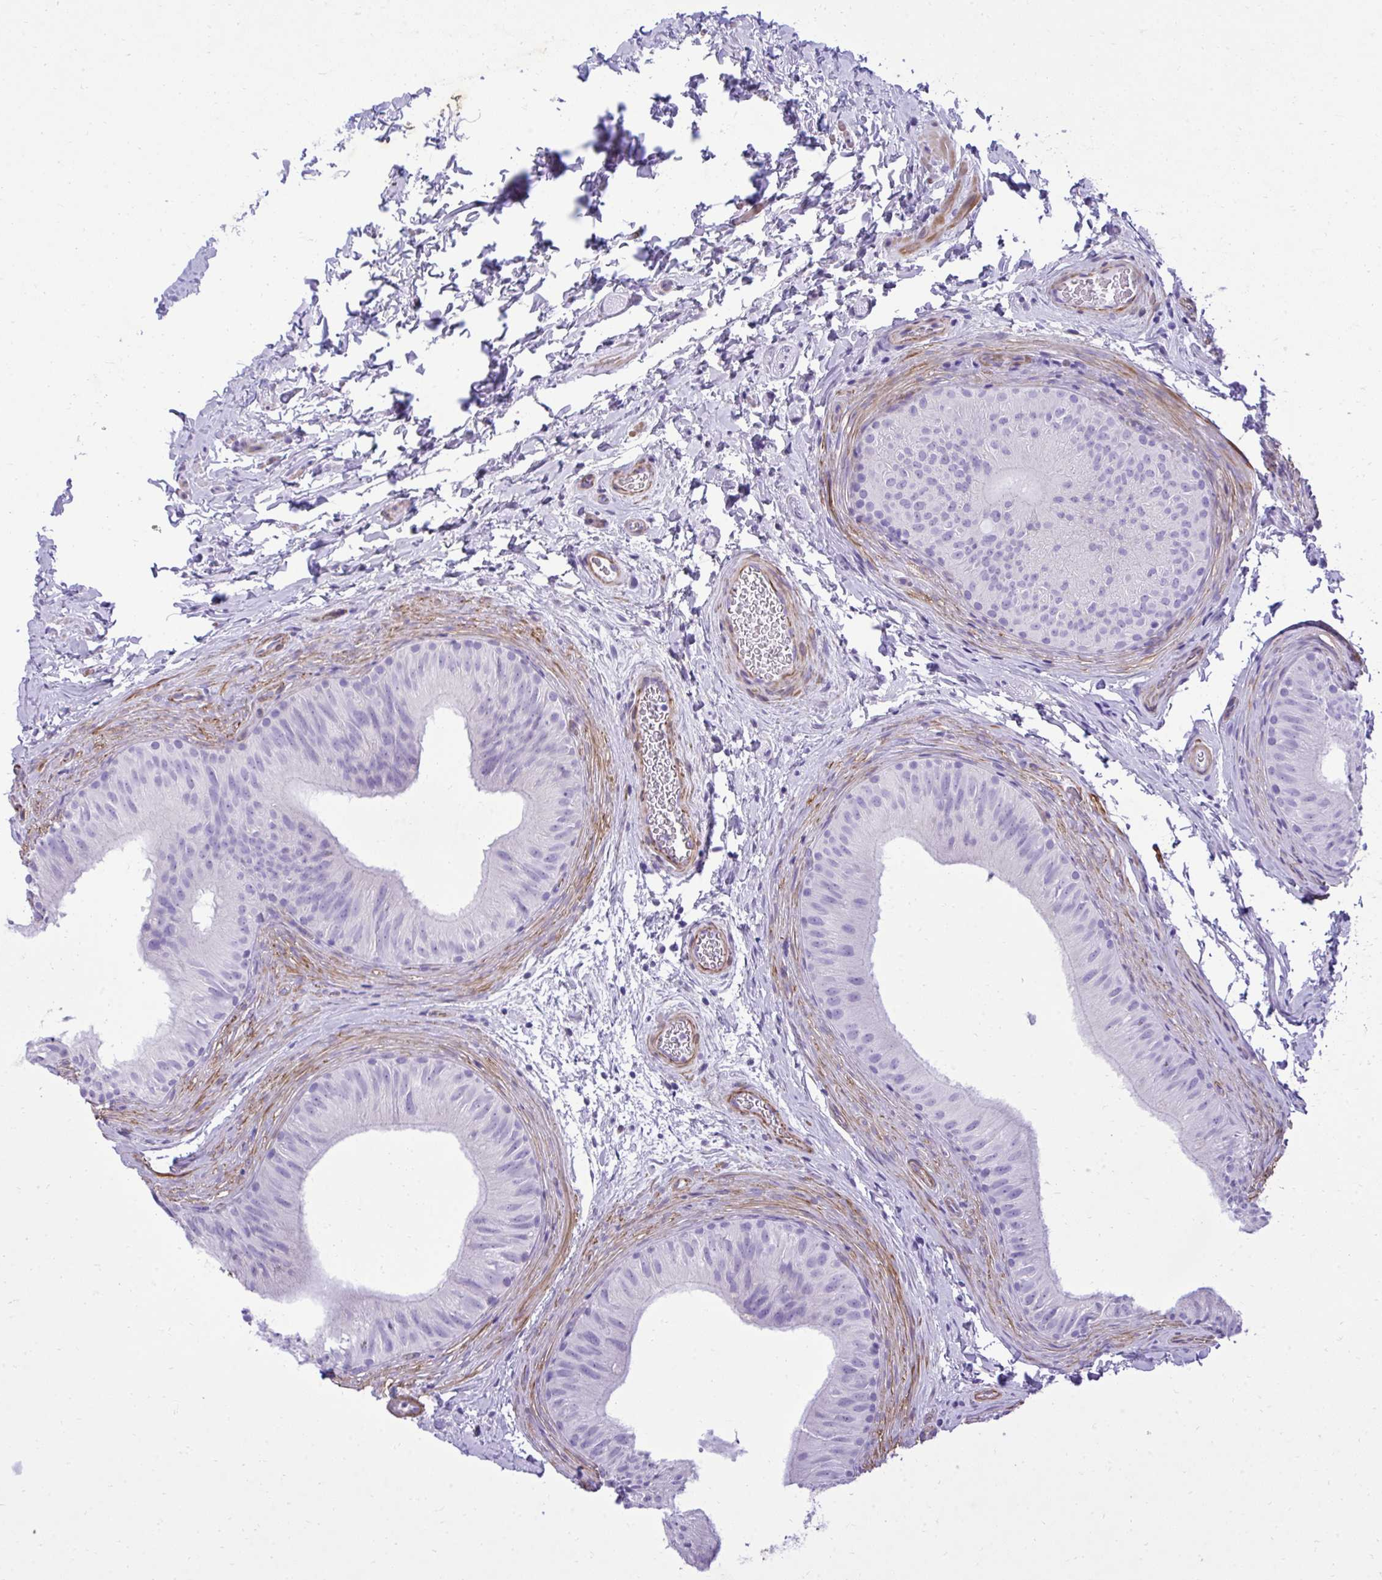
{"staining": {"intensity": "negative", "quantity": "none", "location": "none"}, "tissue": "epididymis", "cell_type": "Glandular cells", "image_type": "normal", "snomed": [{"axis": "morphology", "description": "Normal tissue, NOS"}, {"axis": "topography", "description": "Epididymis"}], "caption": "Immunohistochemical staining of unremarkable epididymis displays no significant expression in glandular cells. (DAB (3,3'-diaminobenzidine) IHC visualized using brightfield microscopy, high magnification).", "gene": "PITPNM3", "patient": {"sex": "male", "age": 24}}